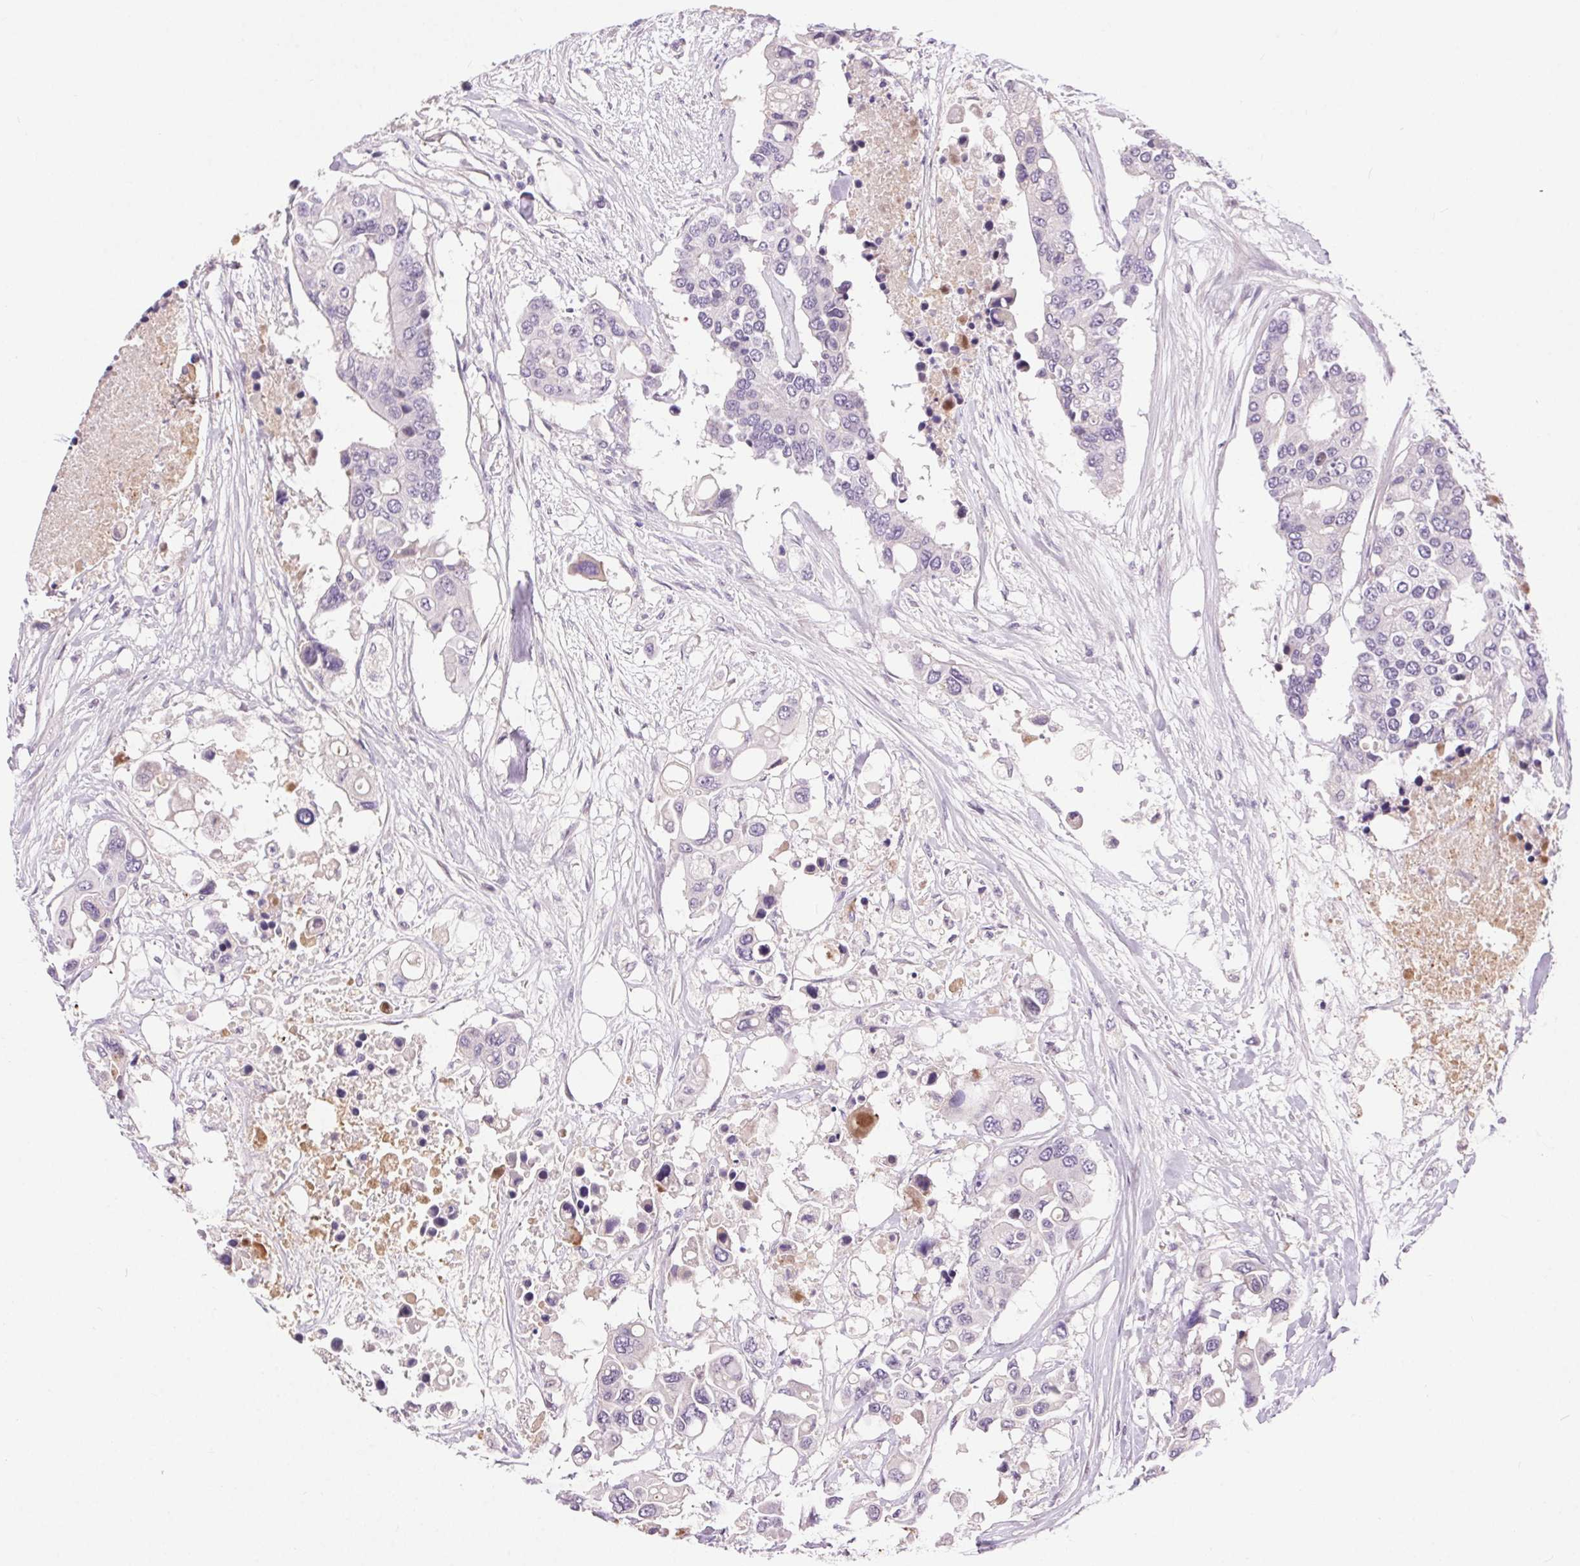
{"staining": {"intensity": "negative", "quantity": "none", "location": "none"}, "tissue": "colorectal cancer", "cell_type": "Tumor cells", "image_type": "cancer", "snomed": [{"axis": "morphology", "description": "Adenocarcinoma, NOS"}, {"axis": "topography", "description": "Colon"}], "caption": "There is no significant expression in tumor cells of colorectal cancer (adenocarcinoma).", "gene": "SYT11", "patient": {"sex": "male", "age": 77}}